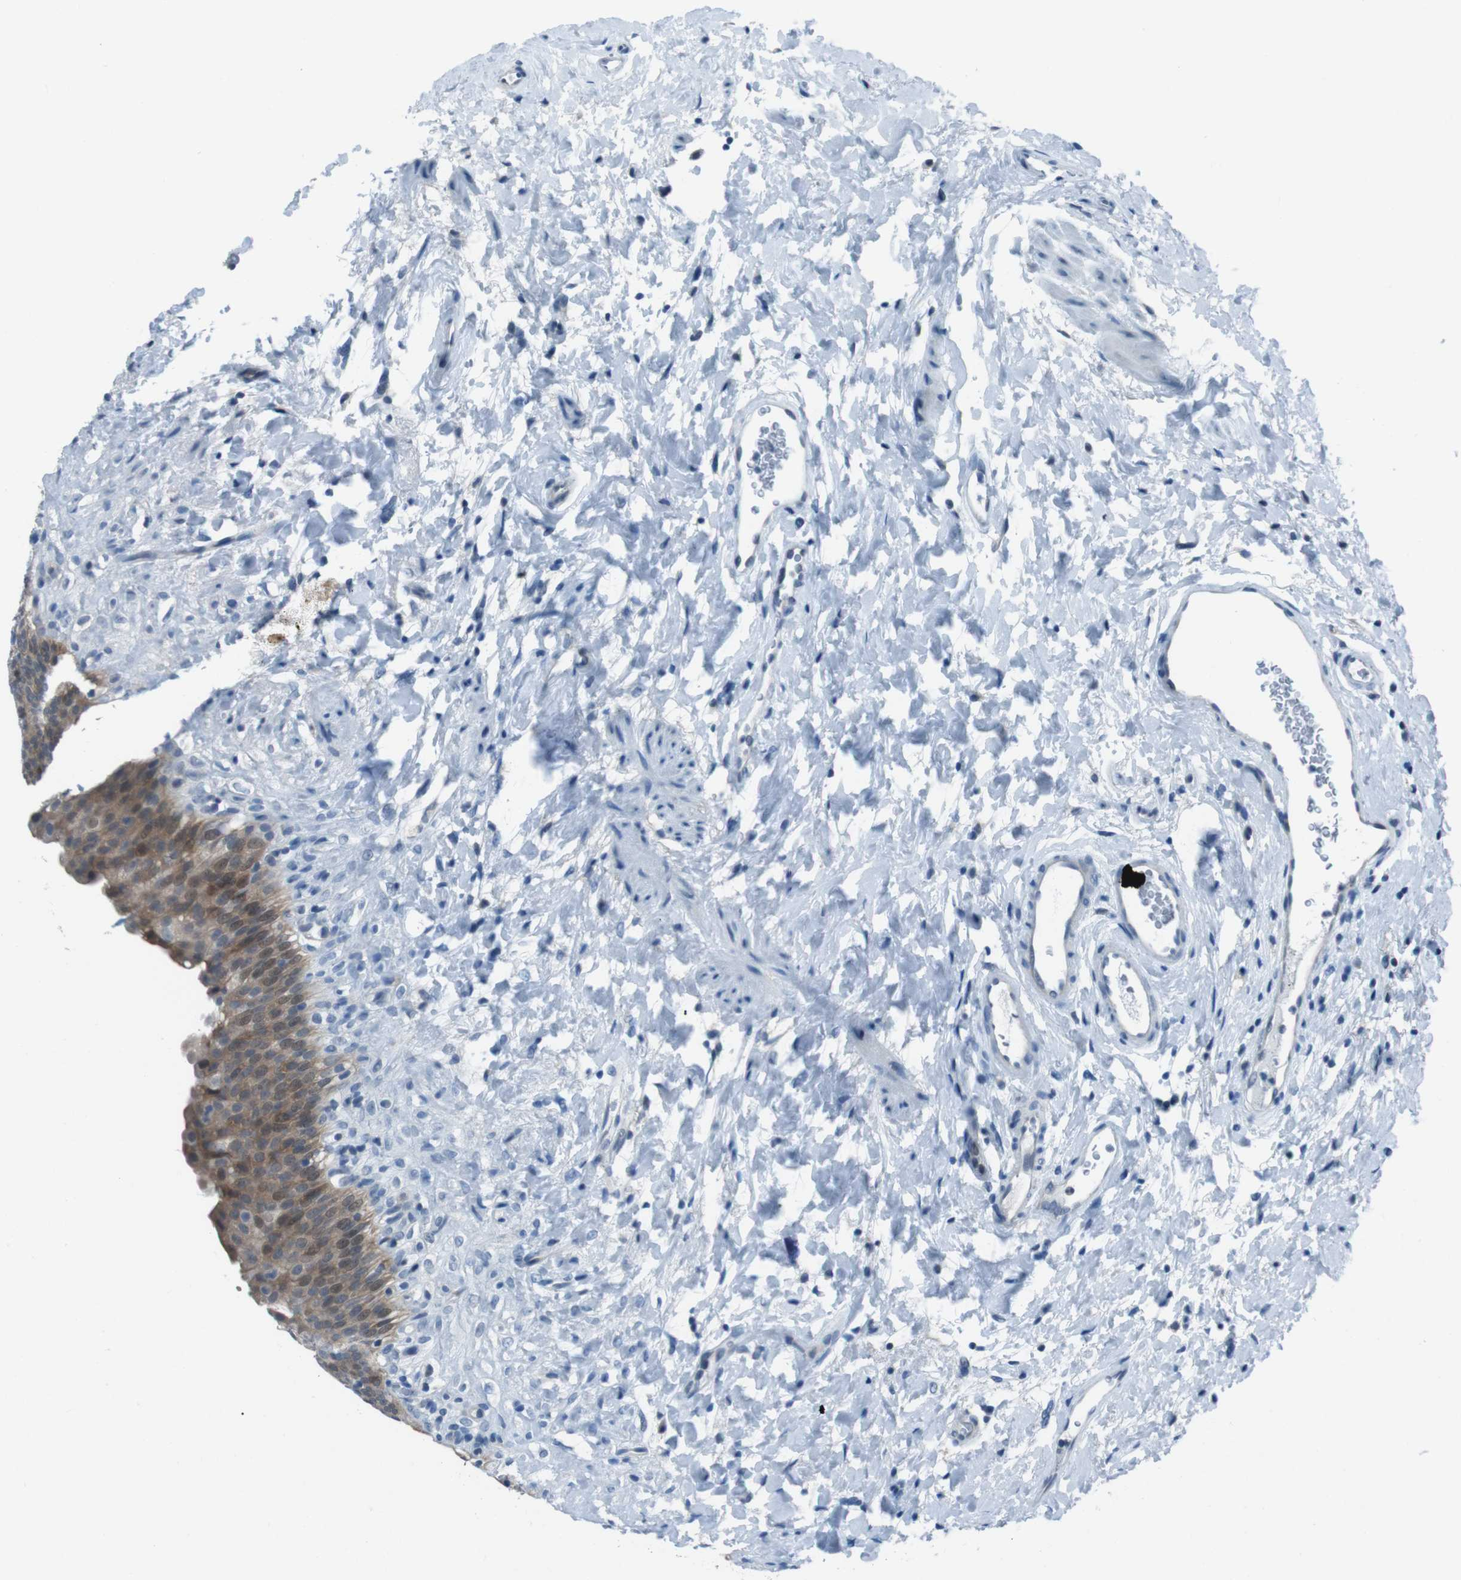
{"staining": {"intensity": "moderate", "quantity": ">75%", "location": "cytoplasmic/membranous,nuclear"}, "tissue": "urinary bladder", "cell_type": "Urothelial cells", "image_type": "normal", "snomed": [{"axis": "morphology", "description": "Normal tissue, NOS"}, {"axis": "topography", "description": "Urinary bladder"}], "caption": "Protein staining of unremarkable urinary bladder reveals moderate cytoplasmic/membranous,nuclear expression in approximately >75% of urothelial cells.", "gene": "LRP5", "patient": {"sex": "female", "age": 79}}